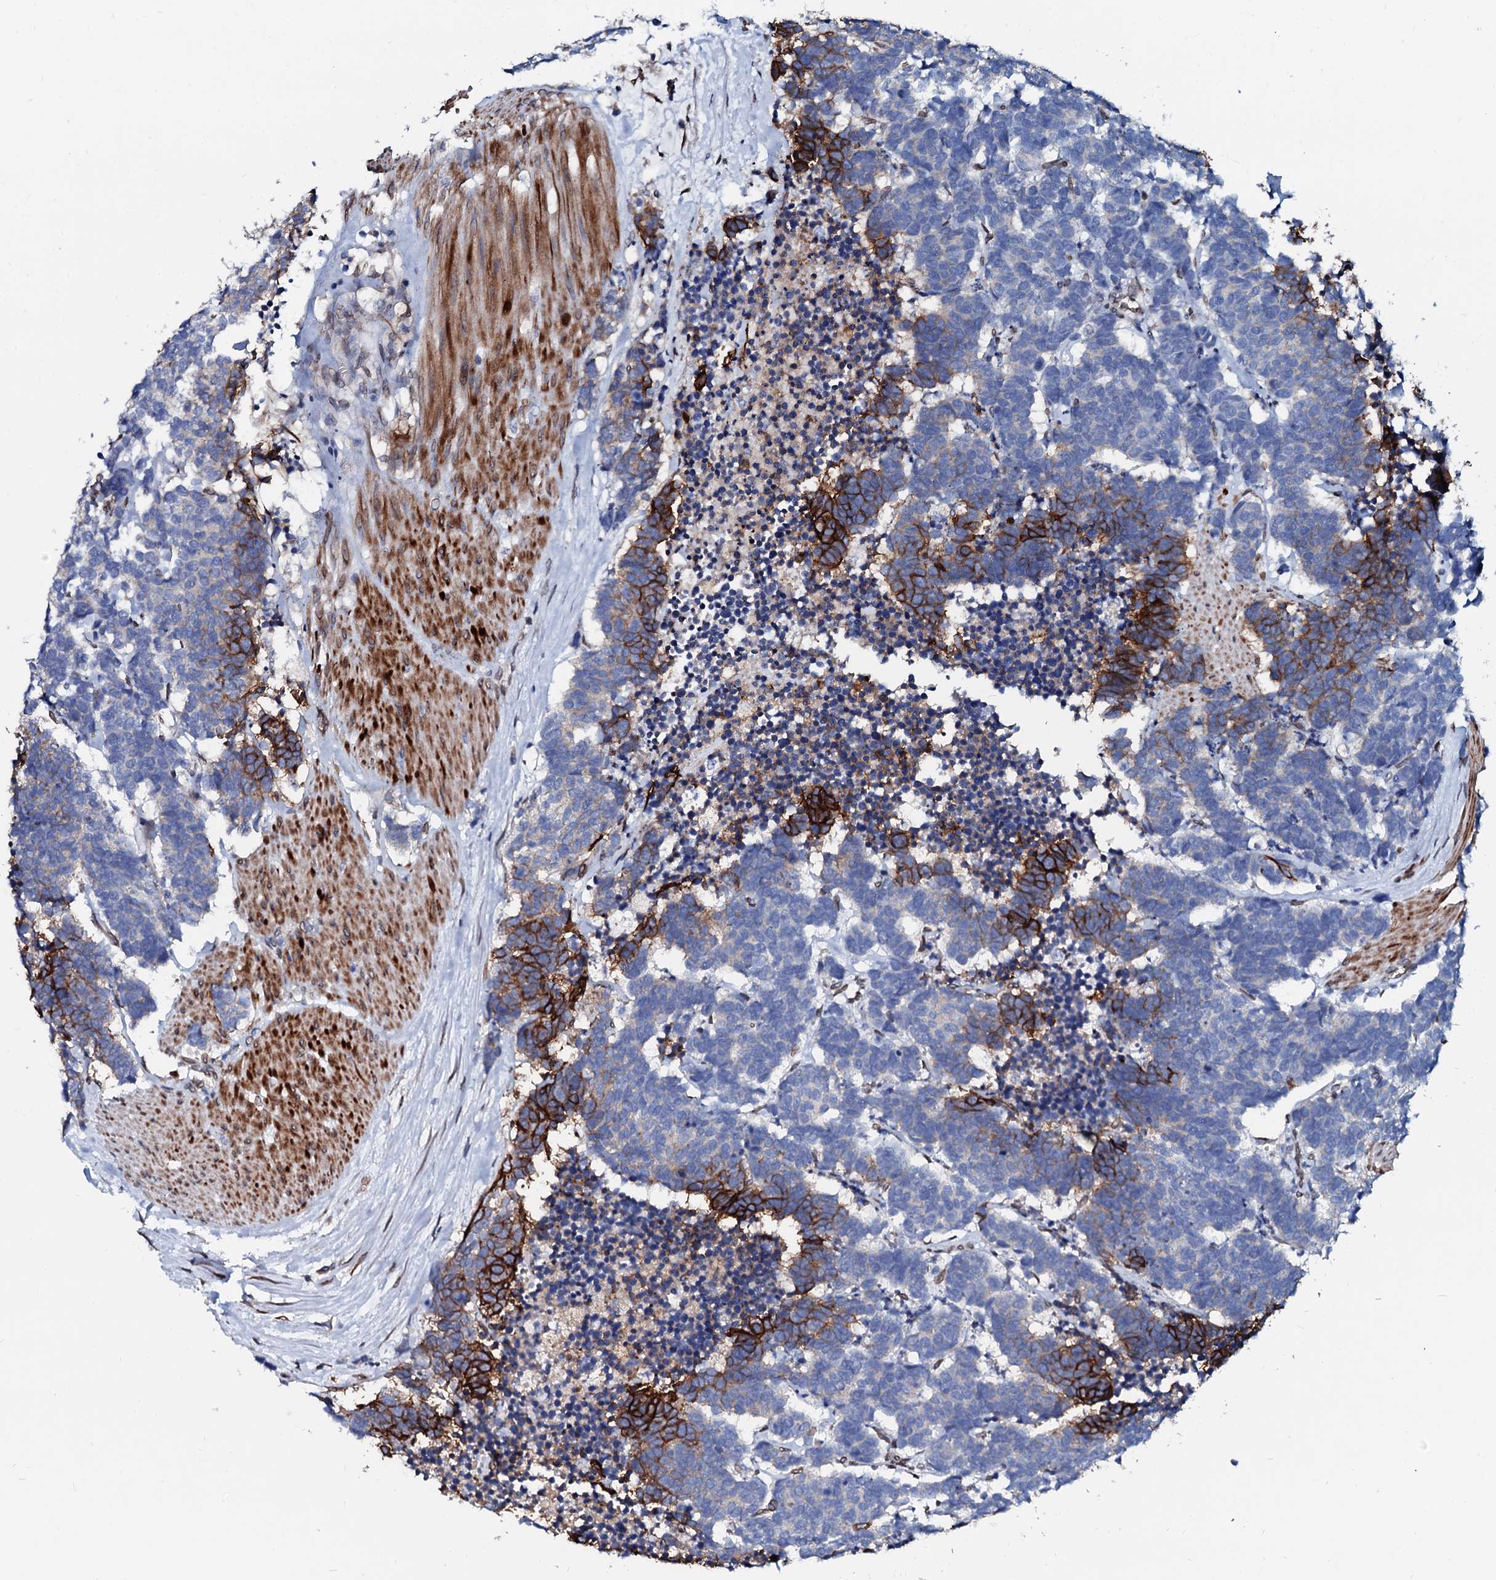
{"staining": {"intensity": "strong", "quantity": "<25%", "location": "cytoplasmic/membranous"}, "tissue": "carcinoid", "cell_type": "Tumor cells", "image_type": "cancer", "snomed": [{"axis": "morphology", "description": "Carcinoma, NOS"}, {"axis": "morphology", "description": "Carcinoid, malignant, NOS"}, {"axis": "topography", "description": "Urinary bladder"}], "caption": "Strong cytoplasmic/membranous positivity is seen in about <25% of tumor cells in carcinoid.", "gene": "NRP2", "patient": {"sex": "male", "age": 57}}